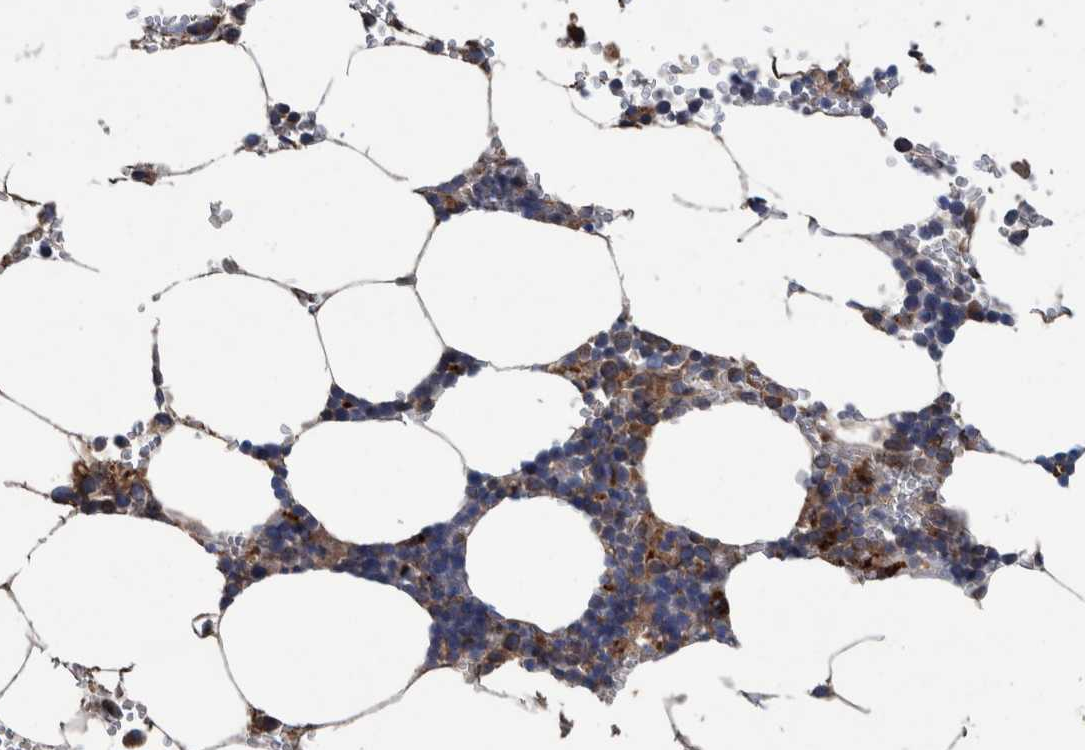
{"staining": {"intensity": "moderate", "quantity": "<25%", "location": "cytoplasmic/membranous"}, "tissue": "bone marrow", "cell_type": "Hematopoietic cells", "image_type": "normal", "snomed": [{"axis": "morphology", "description": "Normal tissue, NOS"}, {"axis": "topography", "description": "Bone marrow"}], "caption": "Hematopoietic cells exhibit moderate cytoplasmic/membranous staining in approximately <25% of cells in unremarkable bone marrow.", "gene": "ITIH3", "patient": {"sex": "male", "age": 70}}